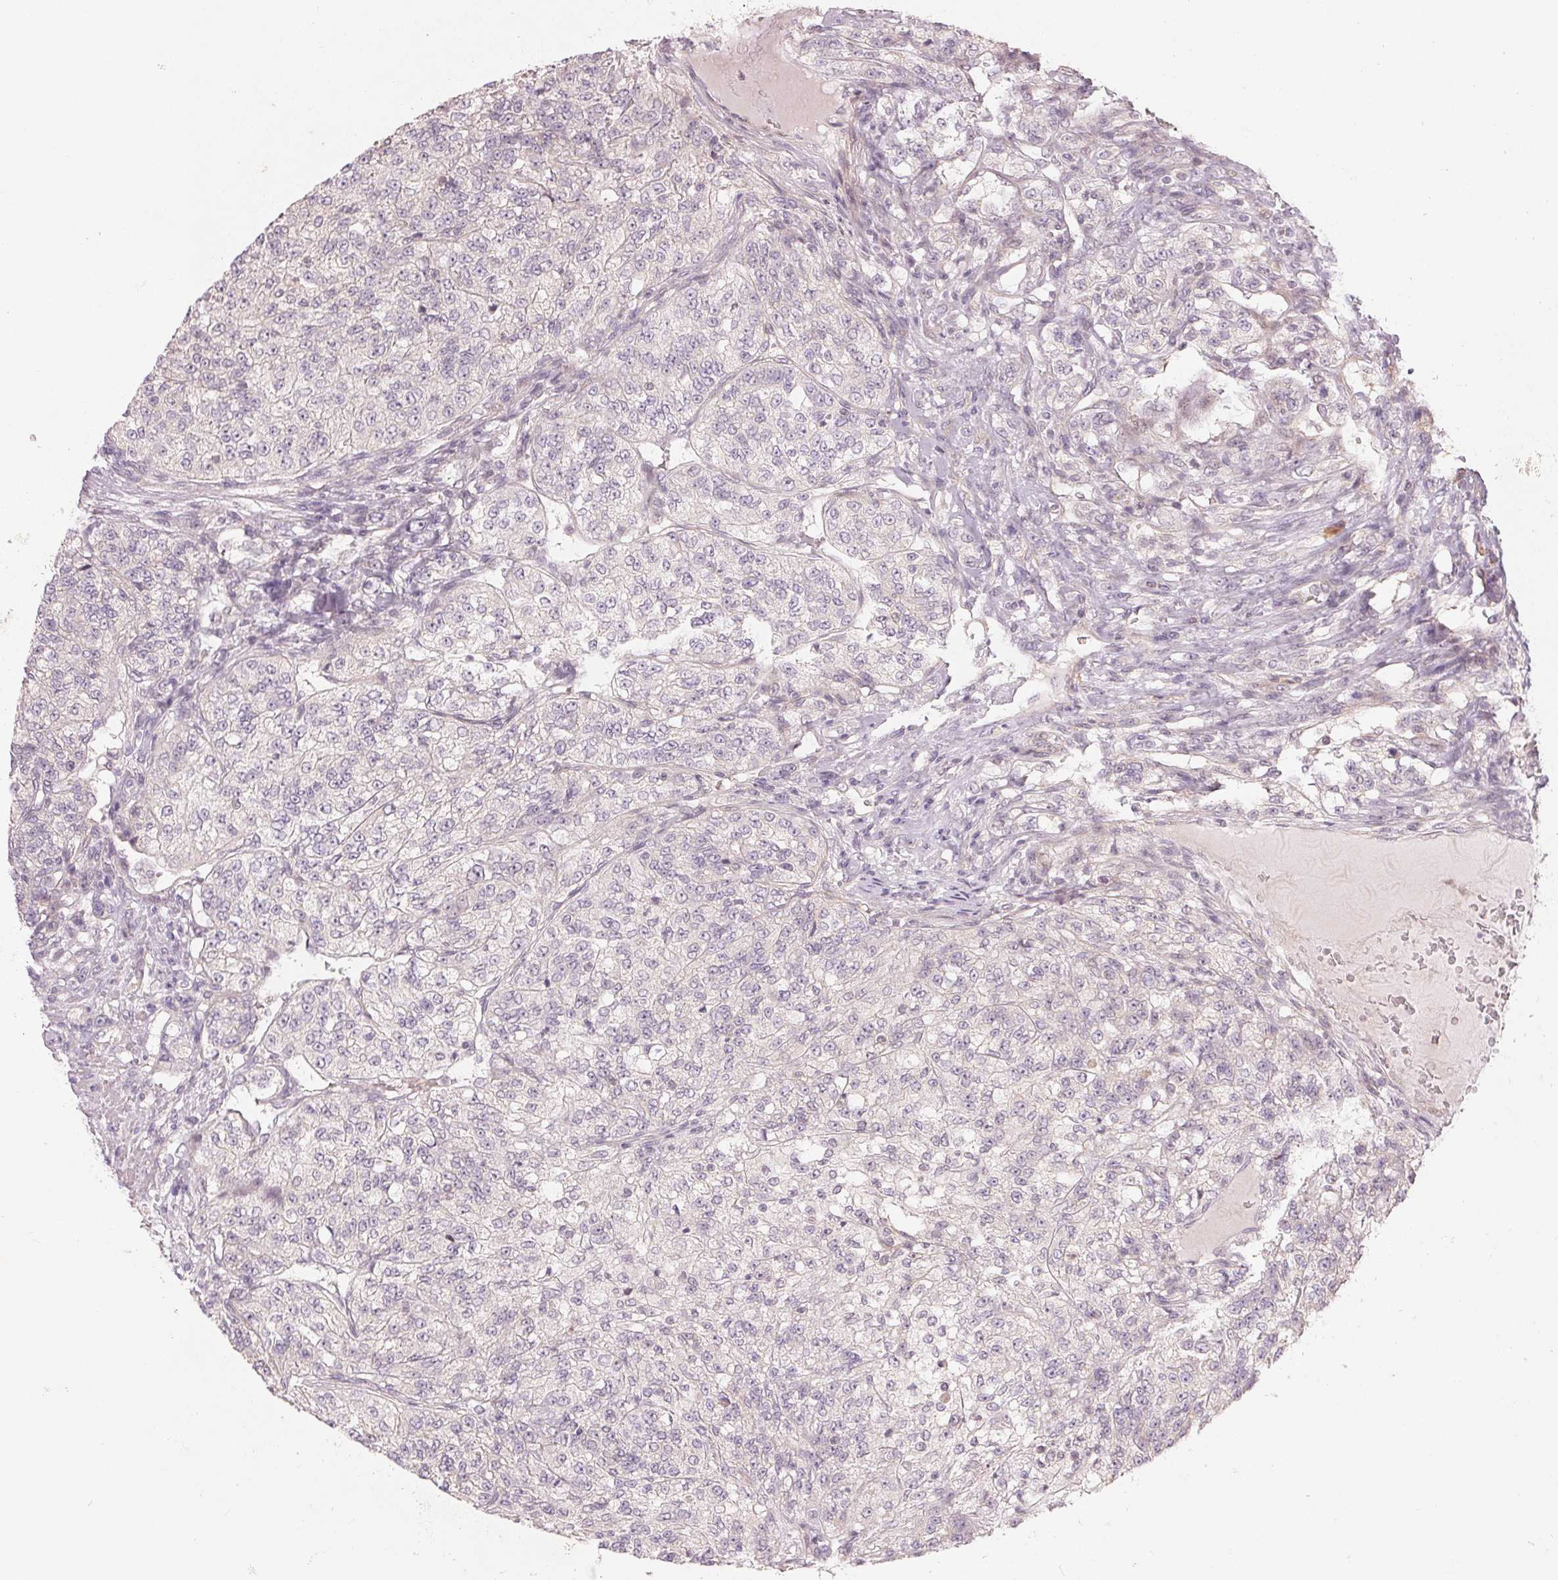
{"staining": {"intensity": "negative", "quantity": "none", "location": "none"}, "tissue": "renal cancer", "cell_type": "Tumor cells", "image_type": "cancer", "snomed": [{"axis": "morphology", "description": "Adenocarcinoma, NOS"}, {"axis": "topography", "description": "Kidney"}], "caption": "DAB (3,3'-diaminobenzidine) immunohistochemical staining of human renal cancer (adenocarcinoma) exhibits no significant positivity in tumor cells.", "gene": "DENND2C", "patient": {"sex": "female", "age": 63}}